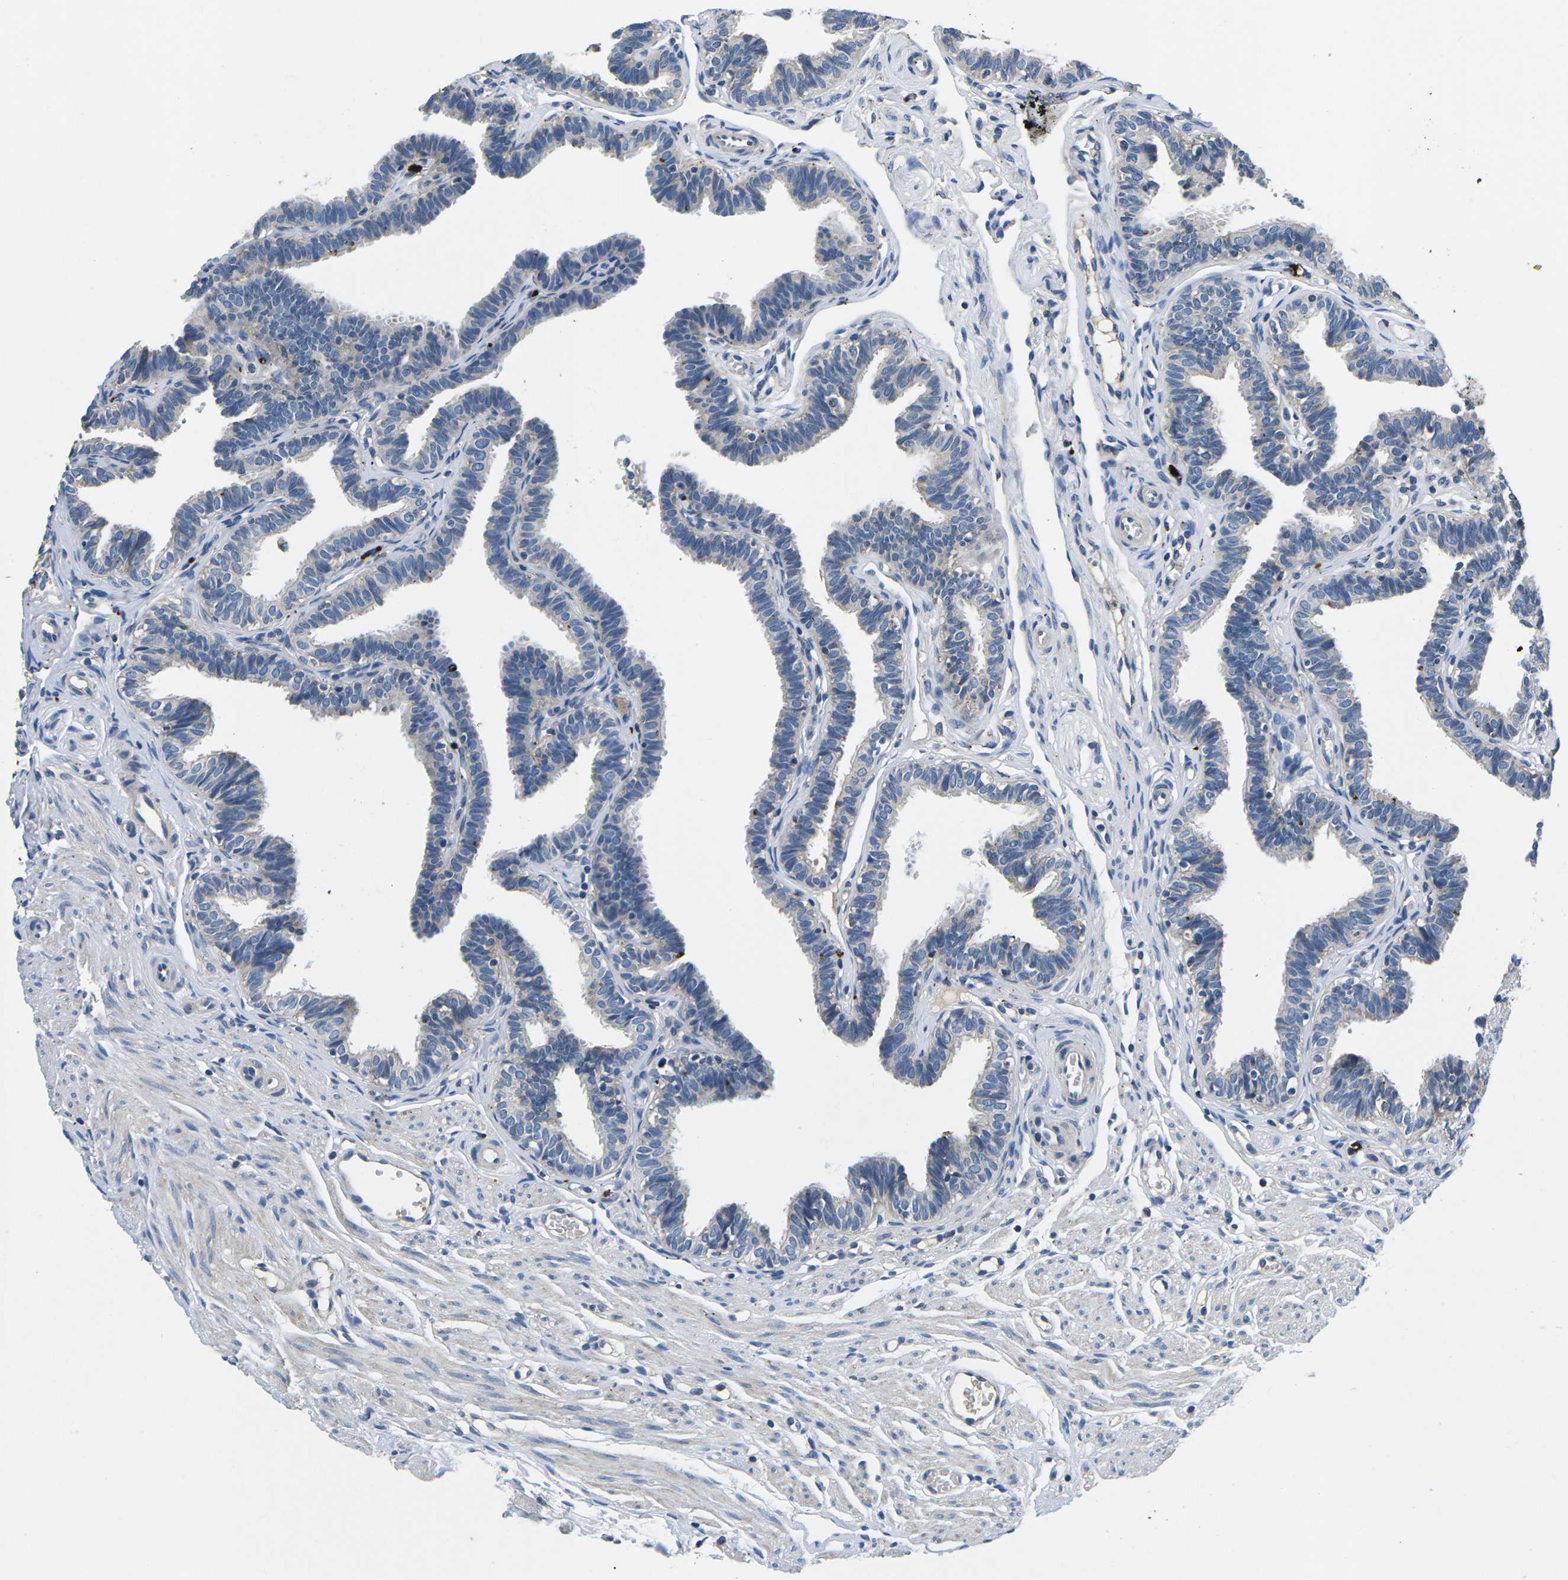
{"staining": {"intensity": "weak", "quantity": "25%-75%", "location": "cytoplasmic/membranous"}, "tissue": "fallopian tube", "cell_type": "Glandular cells", "image_type": "normal", "snomed": [{"axis": "morphology", "description": "Normal tissue, NOS"}, {"axis": "topography", "description": "Fallopian tube"}, {"axis": "topography", "description": "Ovary"}], "caption": "Weak cytoplasmic/membranous protein expression is present in about 25%-75% of glandular cells in fallopian tube. Using DAB (3,3'-diaminobenzidine) (brown) and hematoxylin (blue) stains, captured at high magnification using brightfield microscopy.", "gene": "PDCD6IP", "patient": {"sex": "female", "age": 23}}